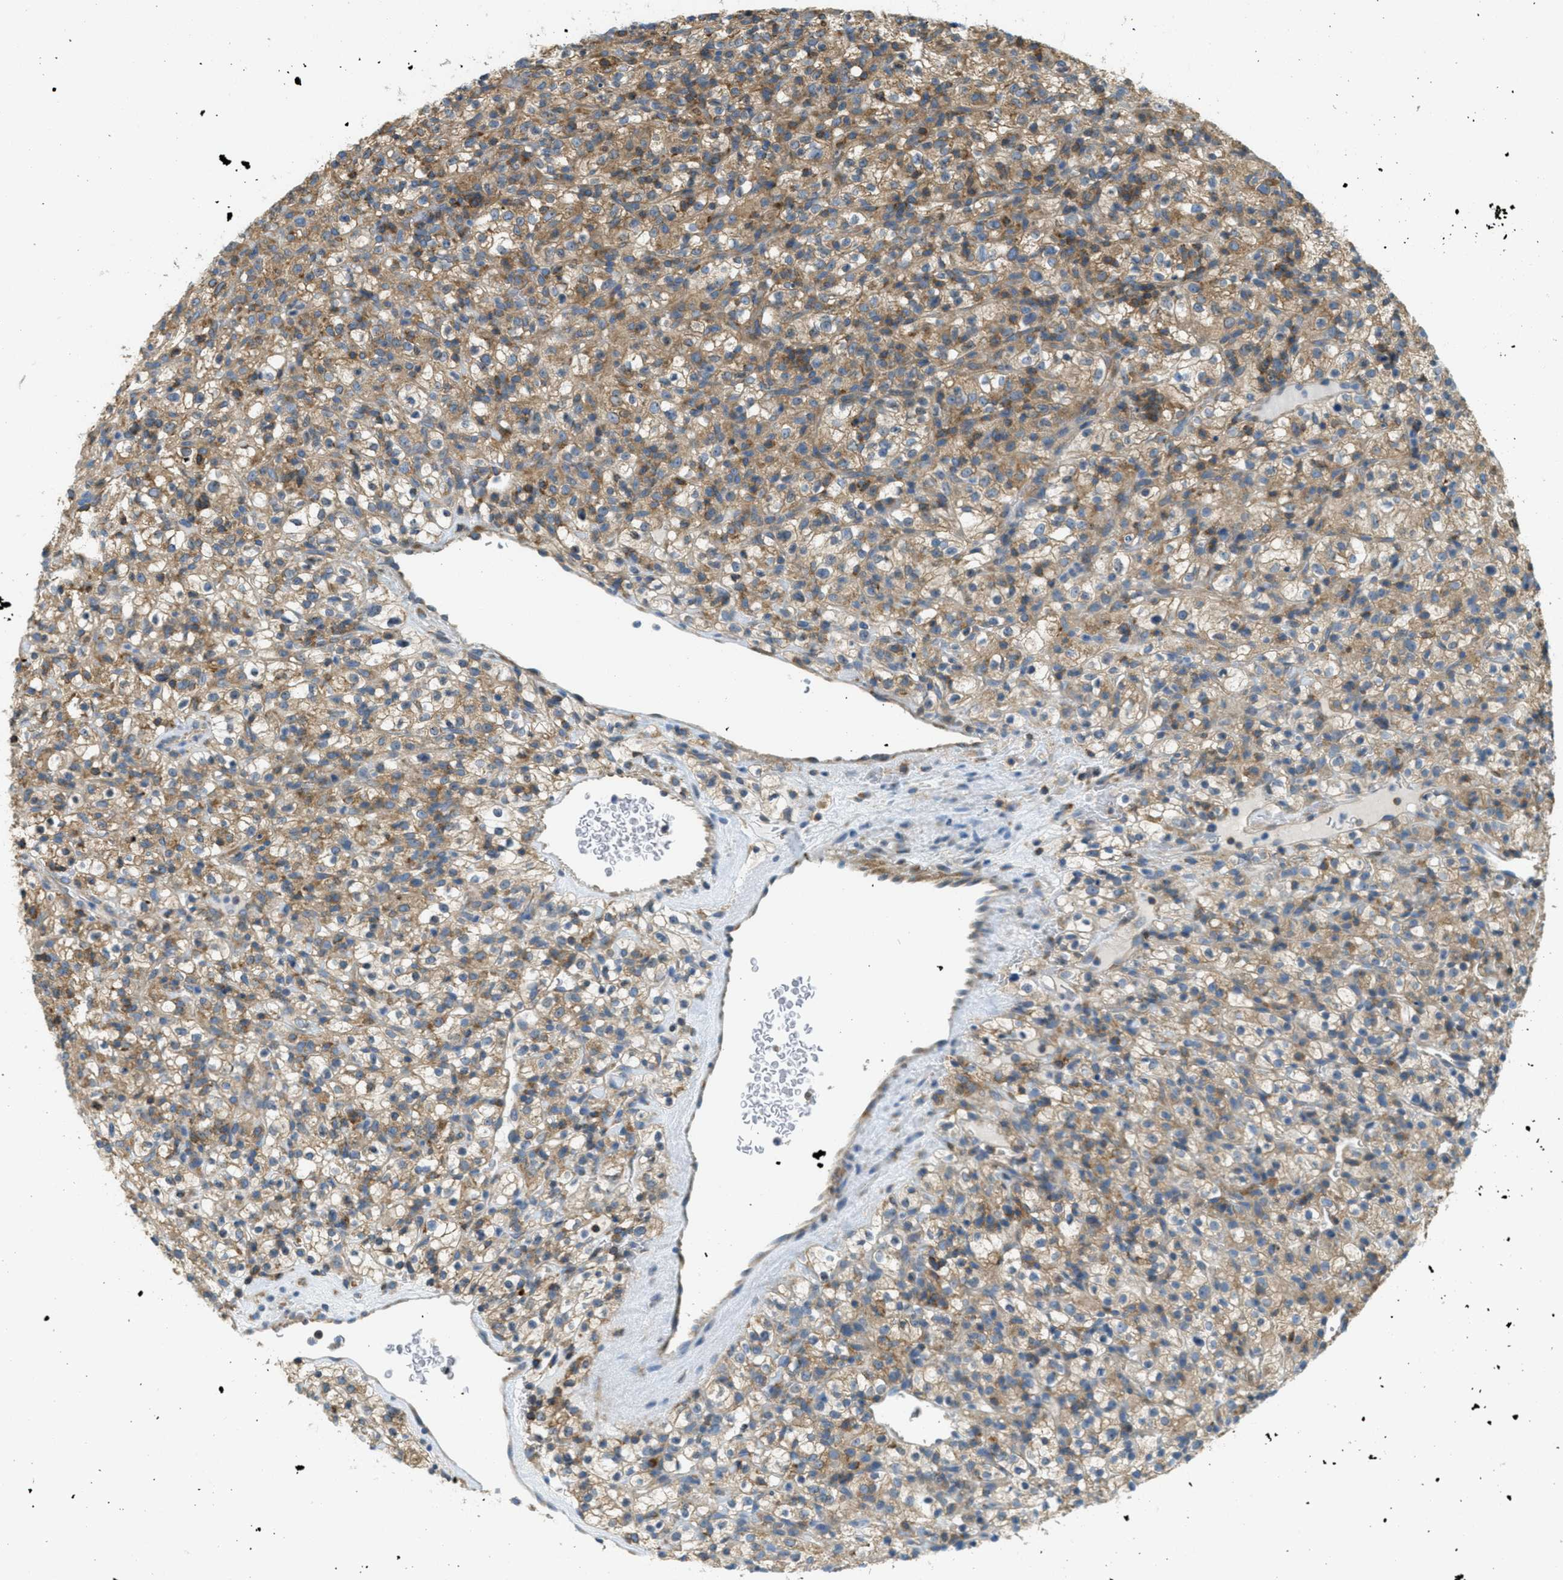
{"staining": {"intensity": "moderate", "quantity": ">75%", "location": "cytoplasmic/membranous"}, "tissue": "renal cancer", "cell_type": "Tumor cells", "image_type": "cancer", "snomed": [{"axis": "morphology", "description": "Normal tissue, NOS"}, {"axis": "morphology", "description": "Adenocarcinoma, NOS"}, {"axis": "topography", "description": "Kidney"}], "caption": "Protein expression analysis of human renal adenocarcinoma reveals moderate cytoplasmic/membranous positivity in approximately >75% of tumor cells.", "gene": "ABCF1", "patient": {"sex": "female", "age": 72}}